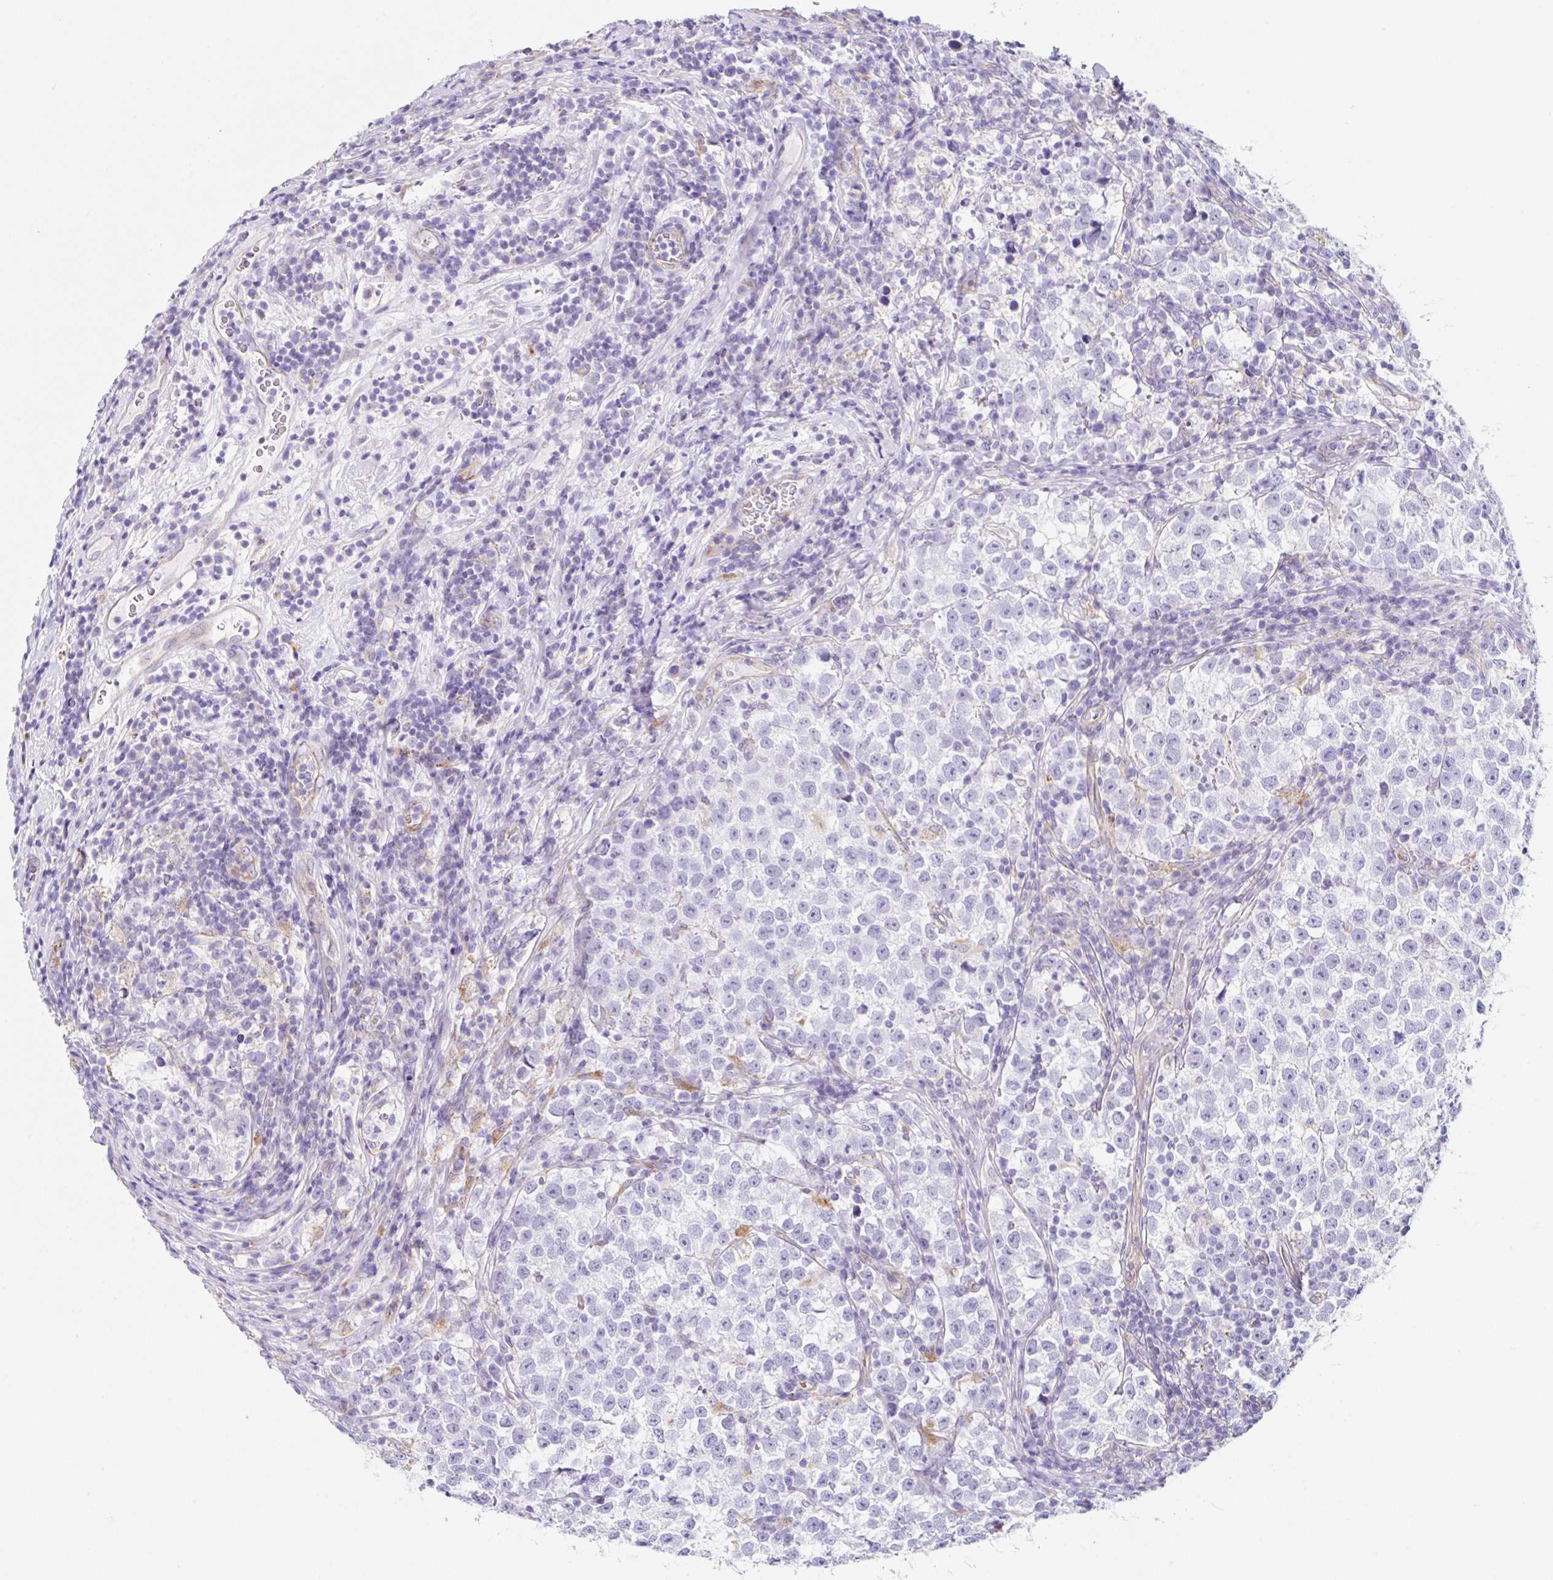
{"staining": {"intensity": "negative", "quantity": "none", "location": "none"}, "tissue": "testis cancer", "cell_type": "Tumor cells", "image_type": "cancer", "snomed": [{"axis": "morphology", "description": "Normal tissue, NOS"}, {"axis": "morphology", "description": "Seminoma, NOS"}, {"axis": "topography", "description": "Testis"}], "caption": "There is no significant expression in tumor cells of testis cancer (seminoma). (DAB (3,3'-diaminobenzidine) immunohistochemistry with hematoxylin counter stain).", "gene": "DKK4", "patient": {"sex": "male", "age": 43}}